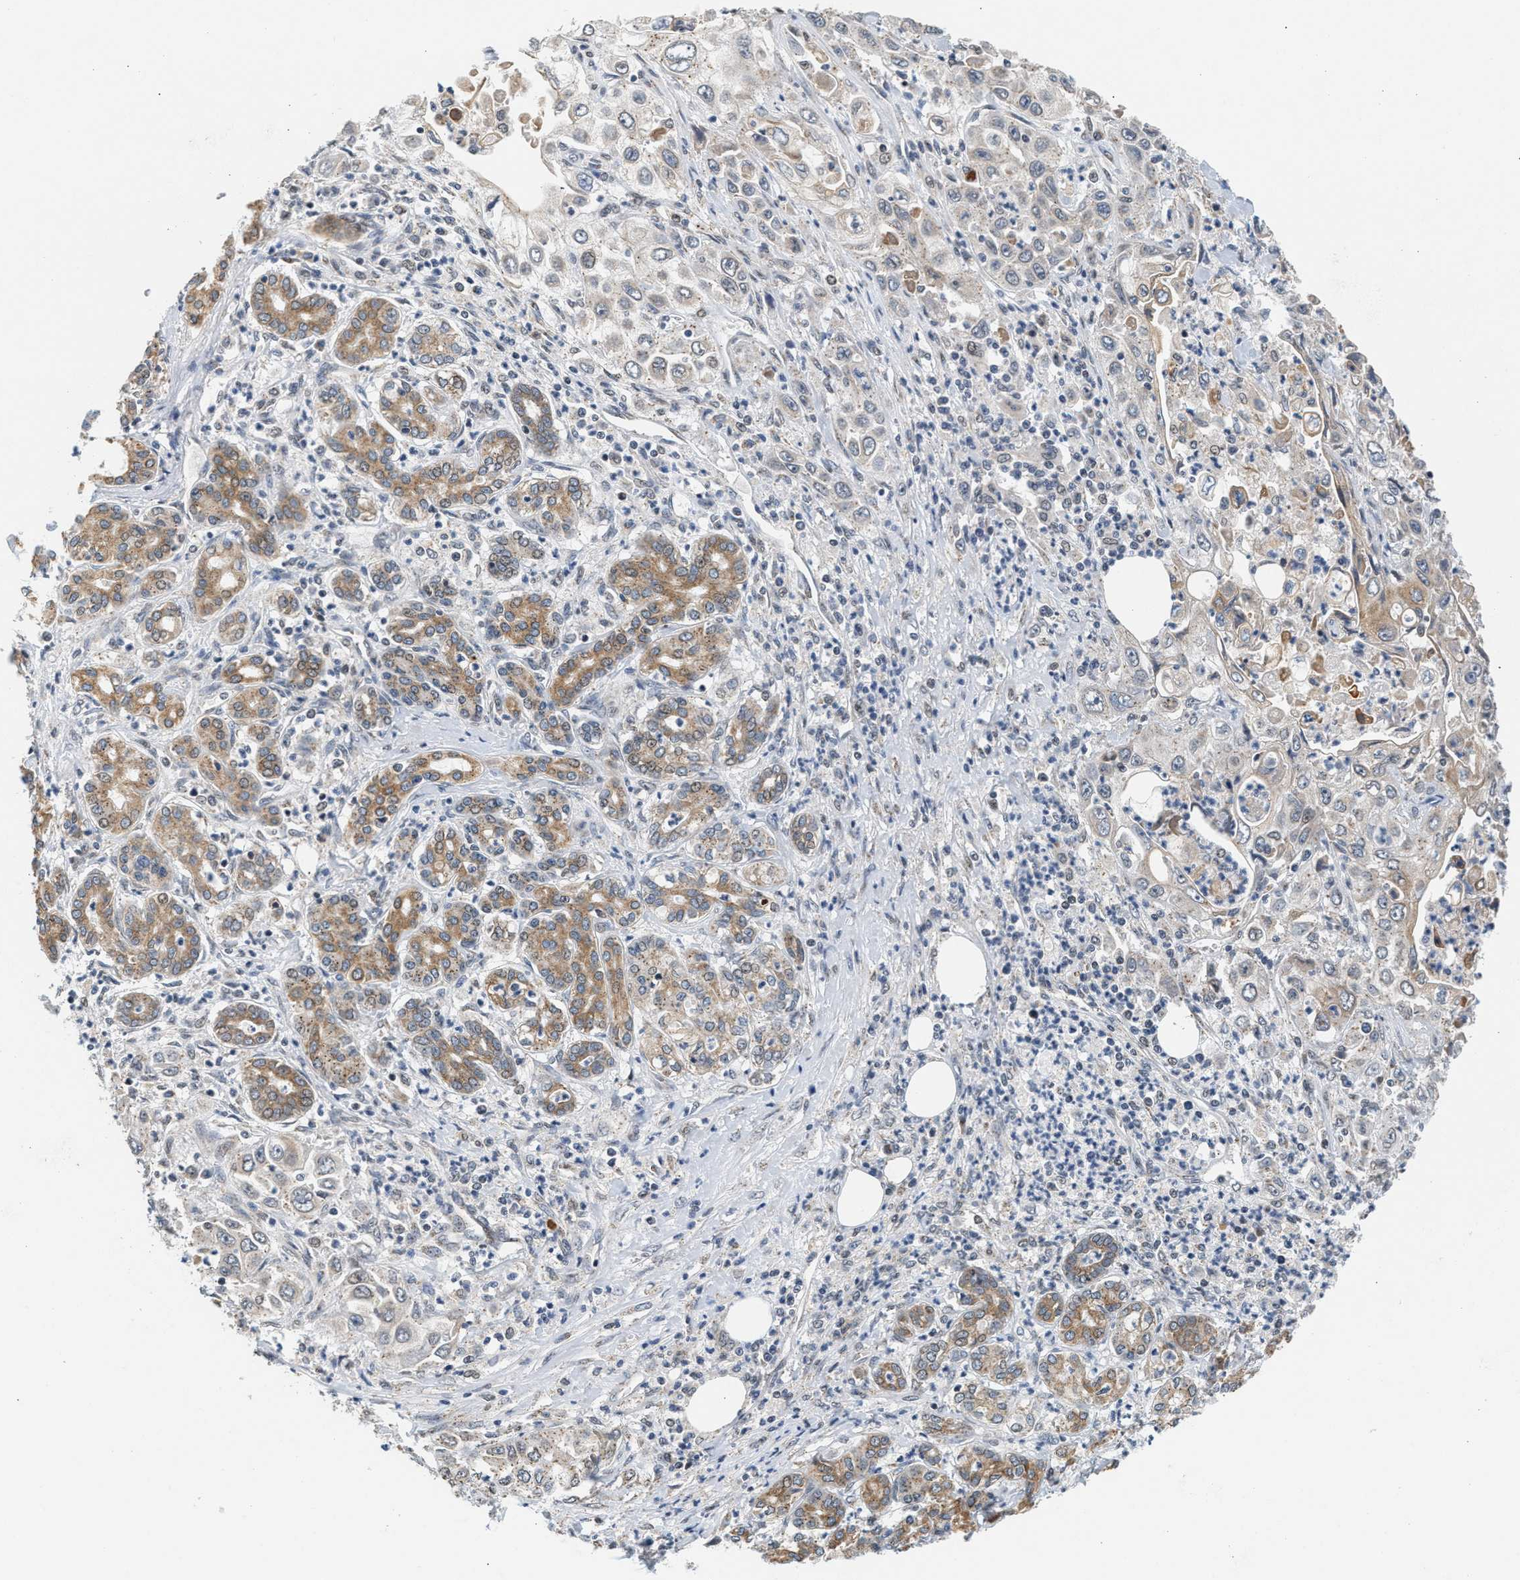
{"staining": {"intensity": "weak", "quantity": "<25%", "location": "cytoplasmic/membranous"}, "tissue": "pancreatic cancer", "cell_type": "Tumor cells", "image_type": "cancer", "snomed": [{"axis": "morphology", "description": "Adenocarcinoma, NOS"}, {"axis": "topography", "description": "Pancreas"}], "caption": "Pancreatic adenocarcinoma was stained to show a protein in brown. There is no significant positivity in tumor cells. (DAB IHC, high magnification).", "gene": "KCNMB2", "patient": {"sex": "male", "age": 70}}